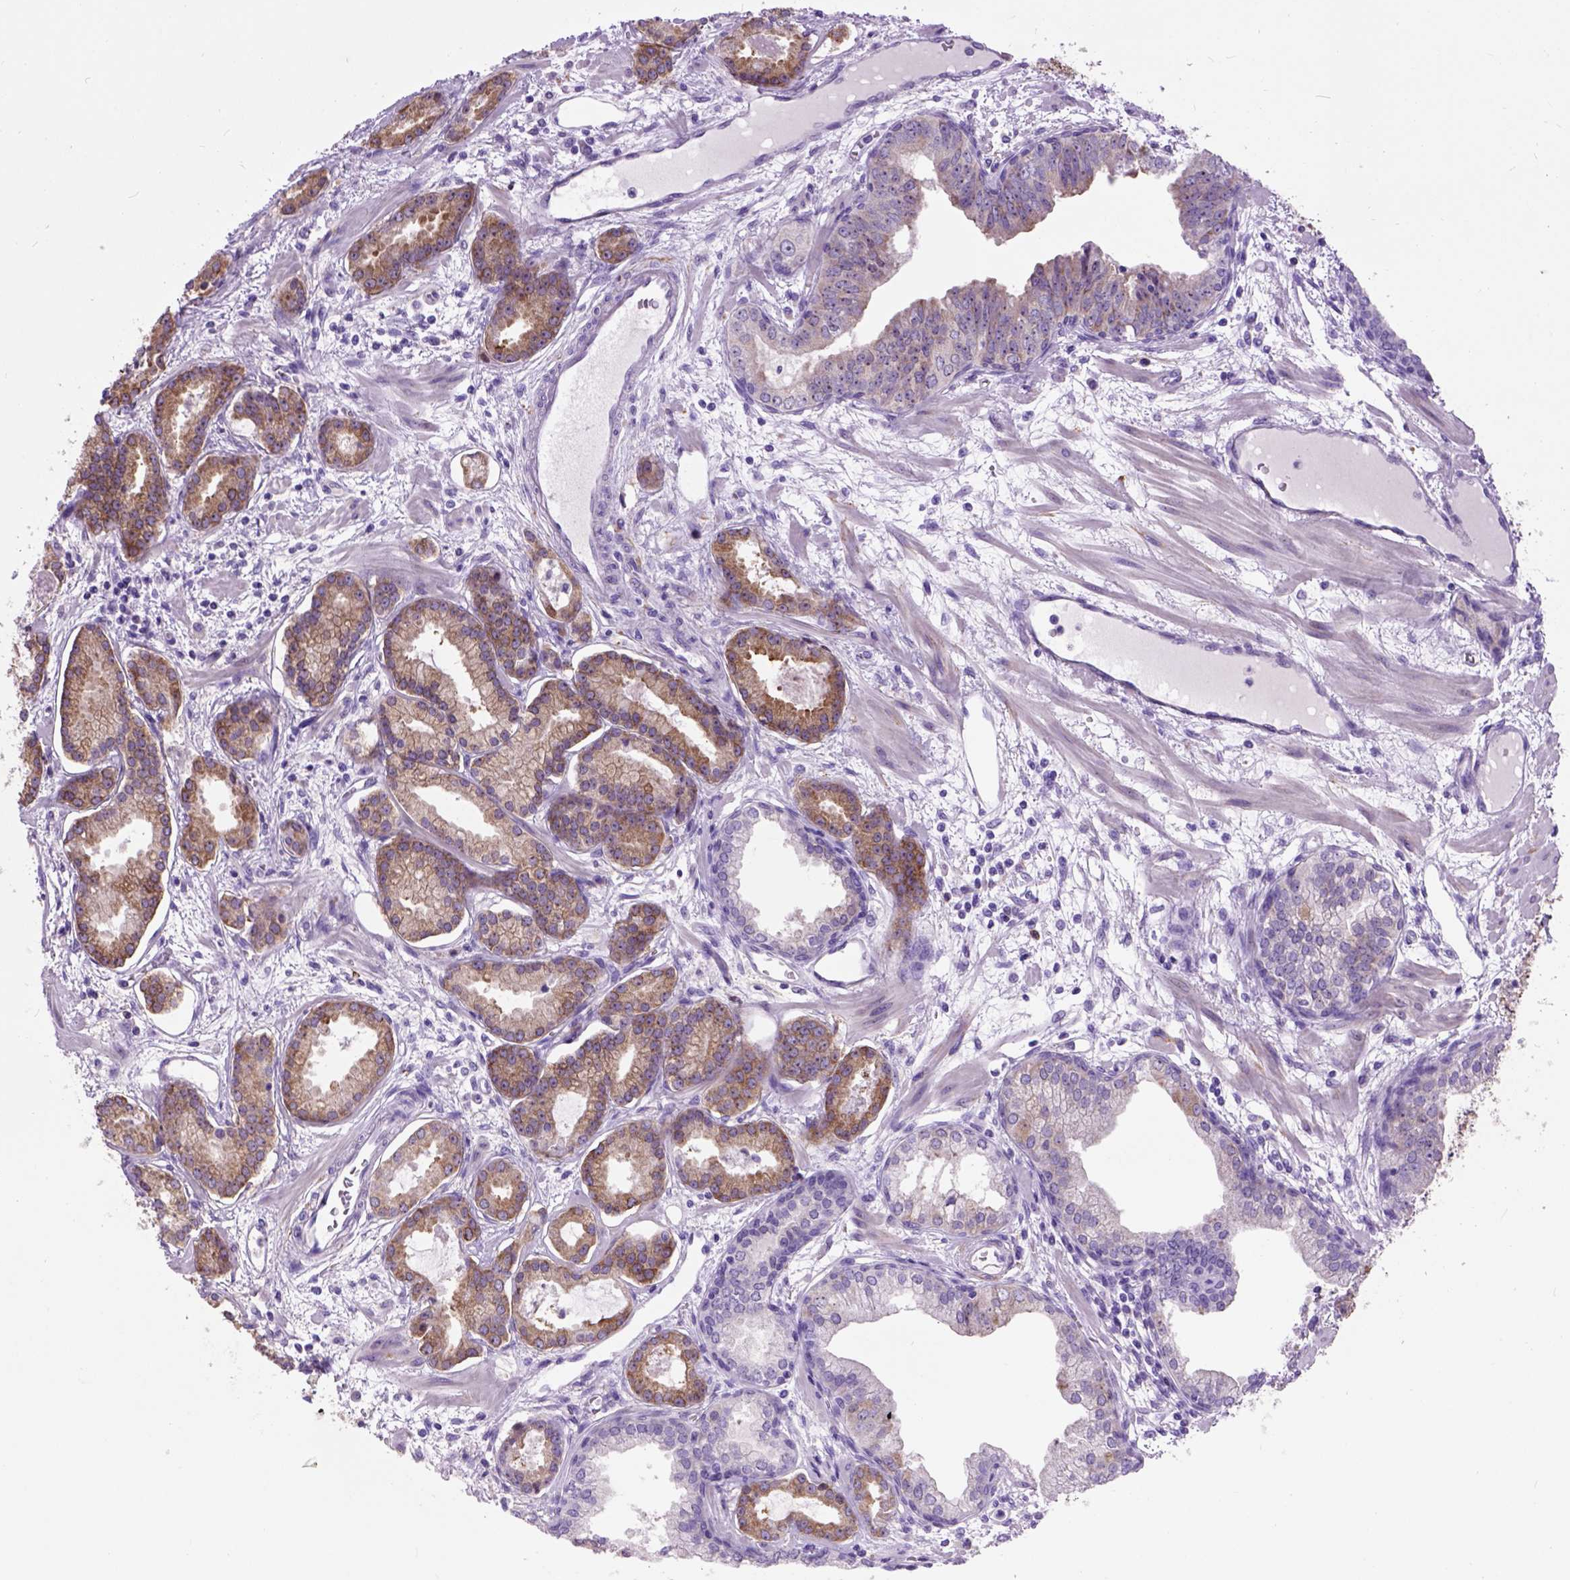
{"staining": {"intensity": "moderate", "quantity": "25%-75%", "location": "cytoplasmic/membranous"}, "tissue": "prostate cancer", "cell_type": "Tumor cells", "image_type": "cancer", "snomed": [{"axis": "morphology", "description": "Adenocarcinoma, Low grade"}, {"axis": "topography", "description": "Prostate"}], "caption": "The micrograph exhibits a brown stain indicating the presence of a protein in the cytoplasmic/membranous of tumor cells in prostate adenocarcinoma (low-grade).", "gene": "MAPT", "patient": {"sex": "male", "age": 68}}